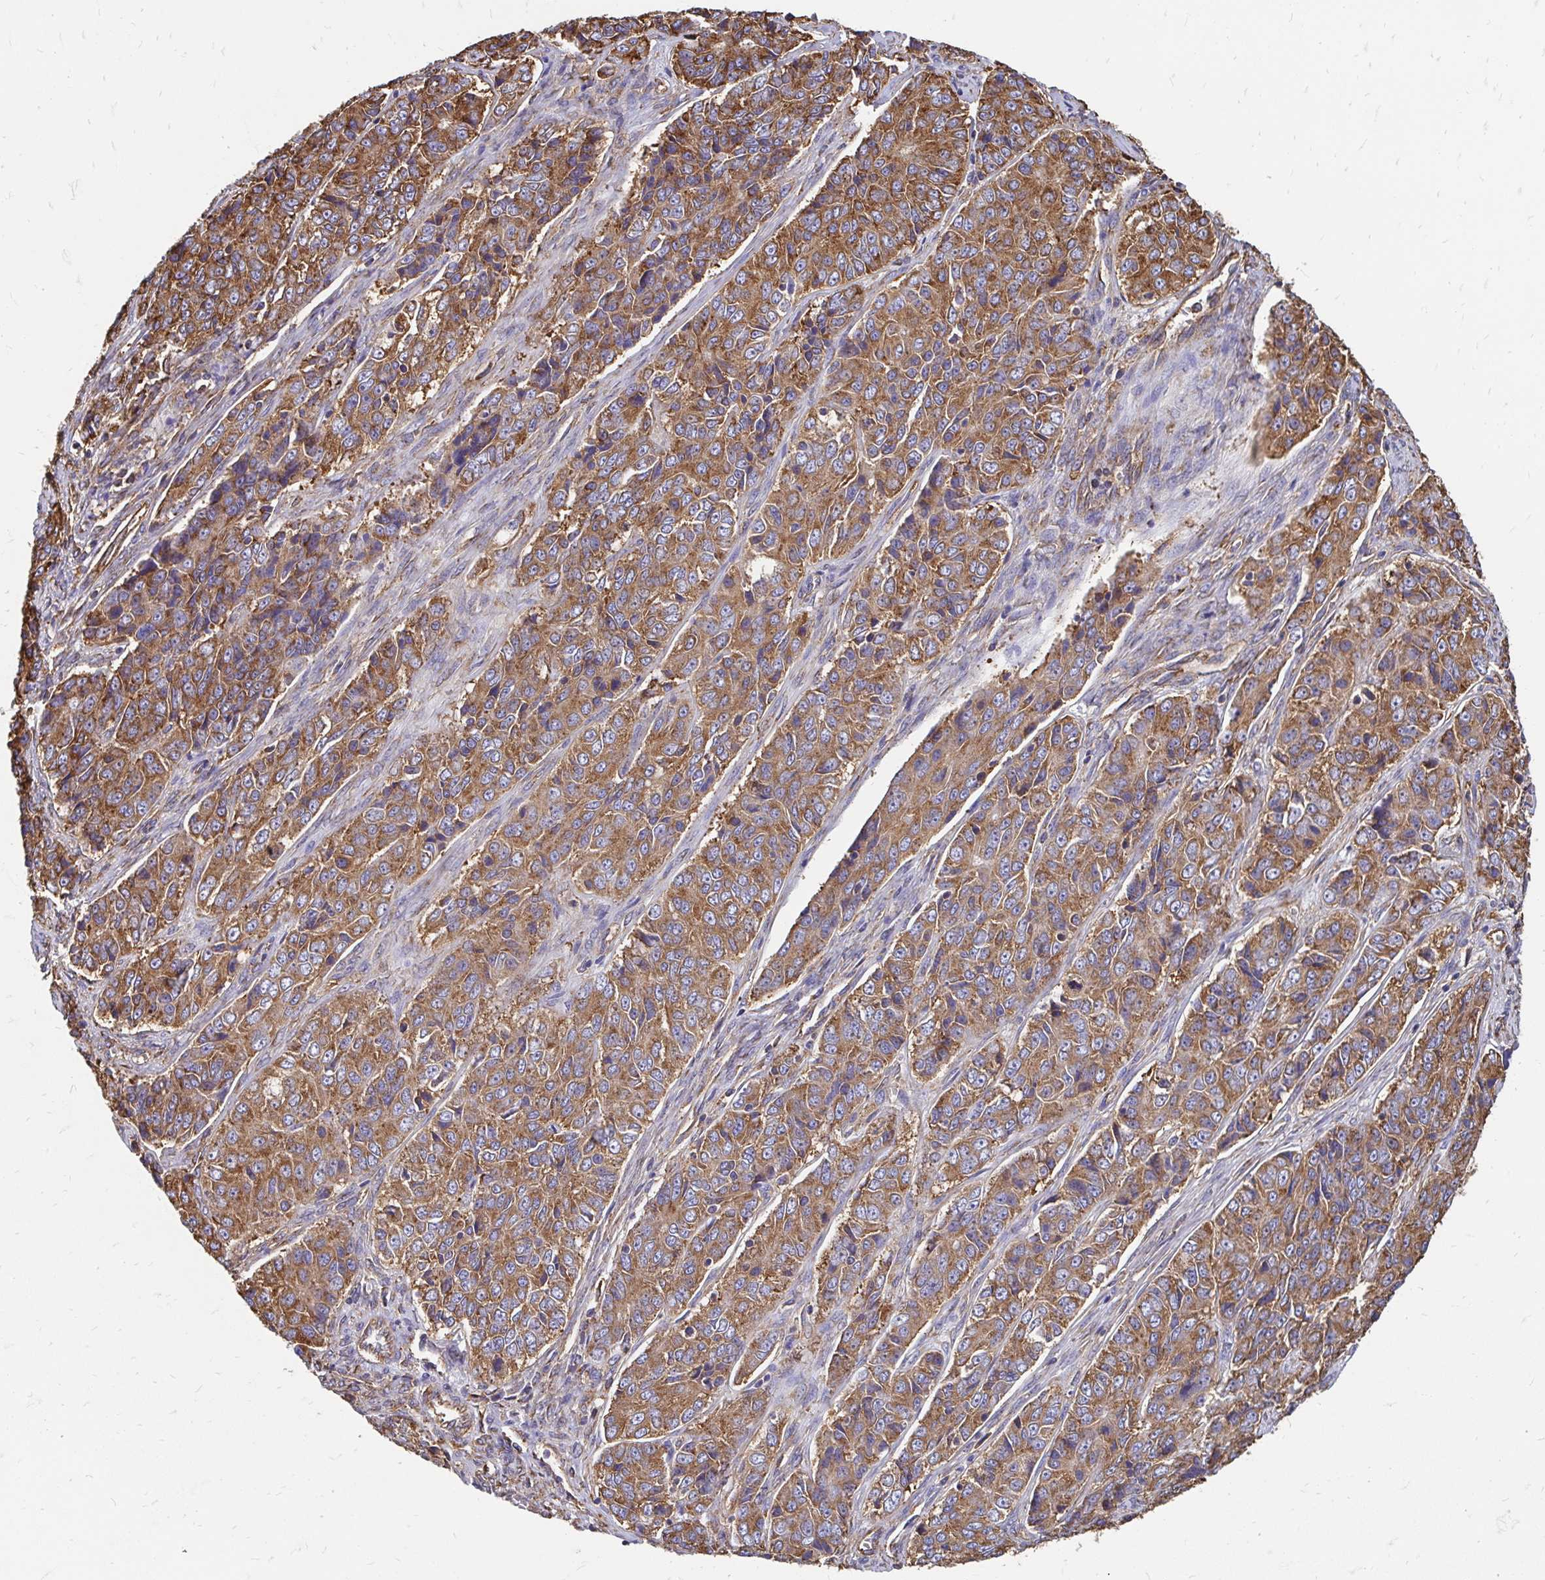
{"staining": {"intensity": "moderate", "quantity": ">75%", "location": "cytoplasmic/membranous"}, "tissue": "ovarian cancer", "cell_type": "Tumor cells", "image_type": "cancer", "snomed": [{"axis": "morphology", "description": "Carcinoma, endometroid"}, {"axis": "topography", "description": "Ovary"}], "caption": "The immunohistochemical stain highlights moderate cytoplasmic/membranous expression in tumor cells of endometroid carcinoma (ovarian) tissue. The protein of interest is stained brown, and the nuclei are stained in blue (DAB (3,3'-diaminobenzidine) IHC with brightfield microscopy, high magnification).", "gene": "CLTC", "patient": {"sex": "female", "age": 51}}